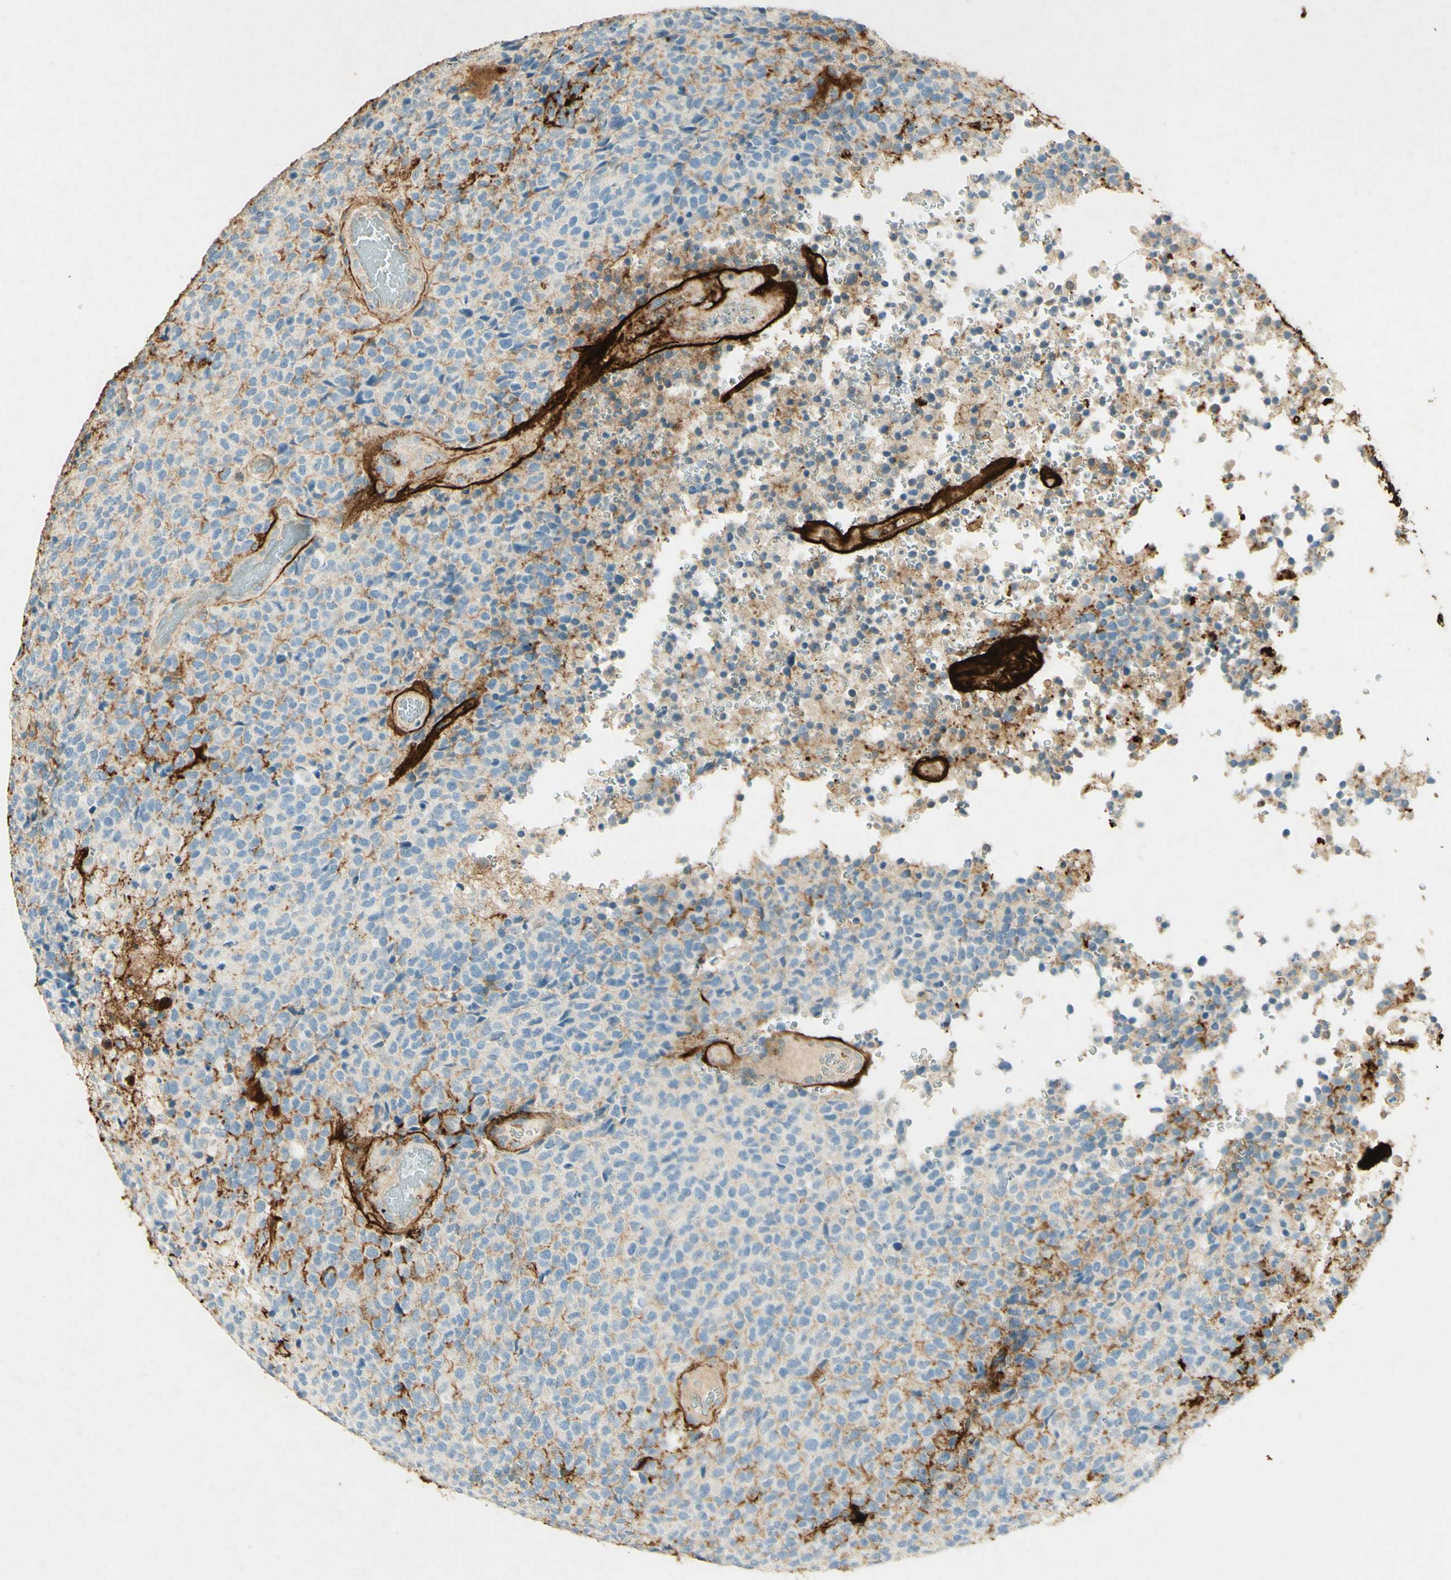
{"staining": {"intensity": "strong", "quantity": "<25%", "location": "cytoplasmic/membranous"}, "tissue": "glioma", "cell_type": "Tumor cells", "image_type": "cancer", "snomed": [{"axis": "morphology", "description": "Glioma, malignant, High grade"}, {"axis": "topography", "description": "pancreas cauda"}], "caption": "A high-resolution photomicrograph shows immunohistochemistry staining of glioma, which reveals strong cytoplasmic/membranous positivity in approximately <25% of tumor cells.", "gene": "TNN", "patient": {"sex": "male", "age": 60}}